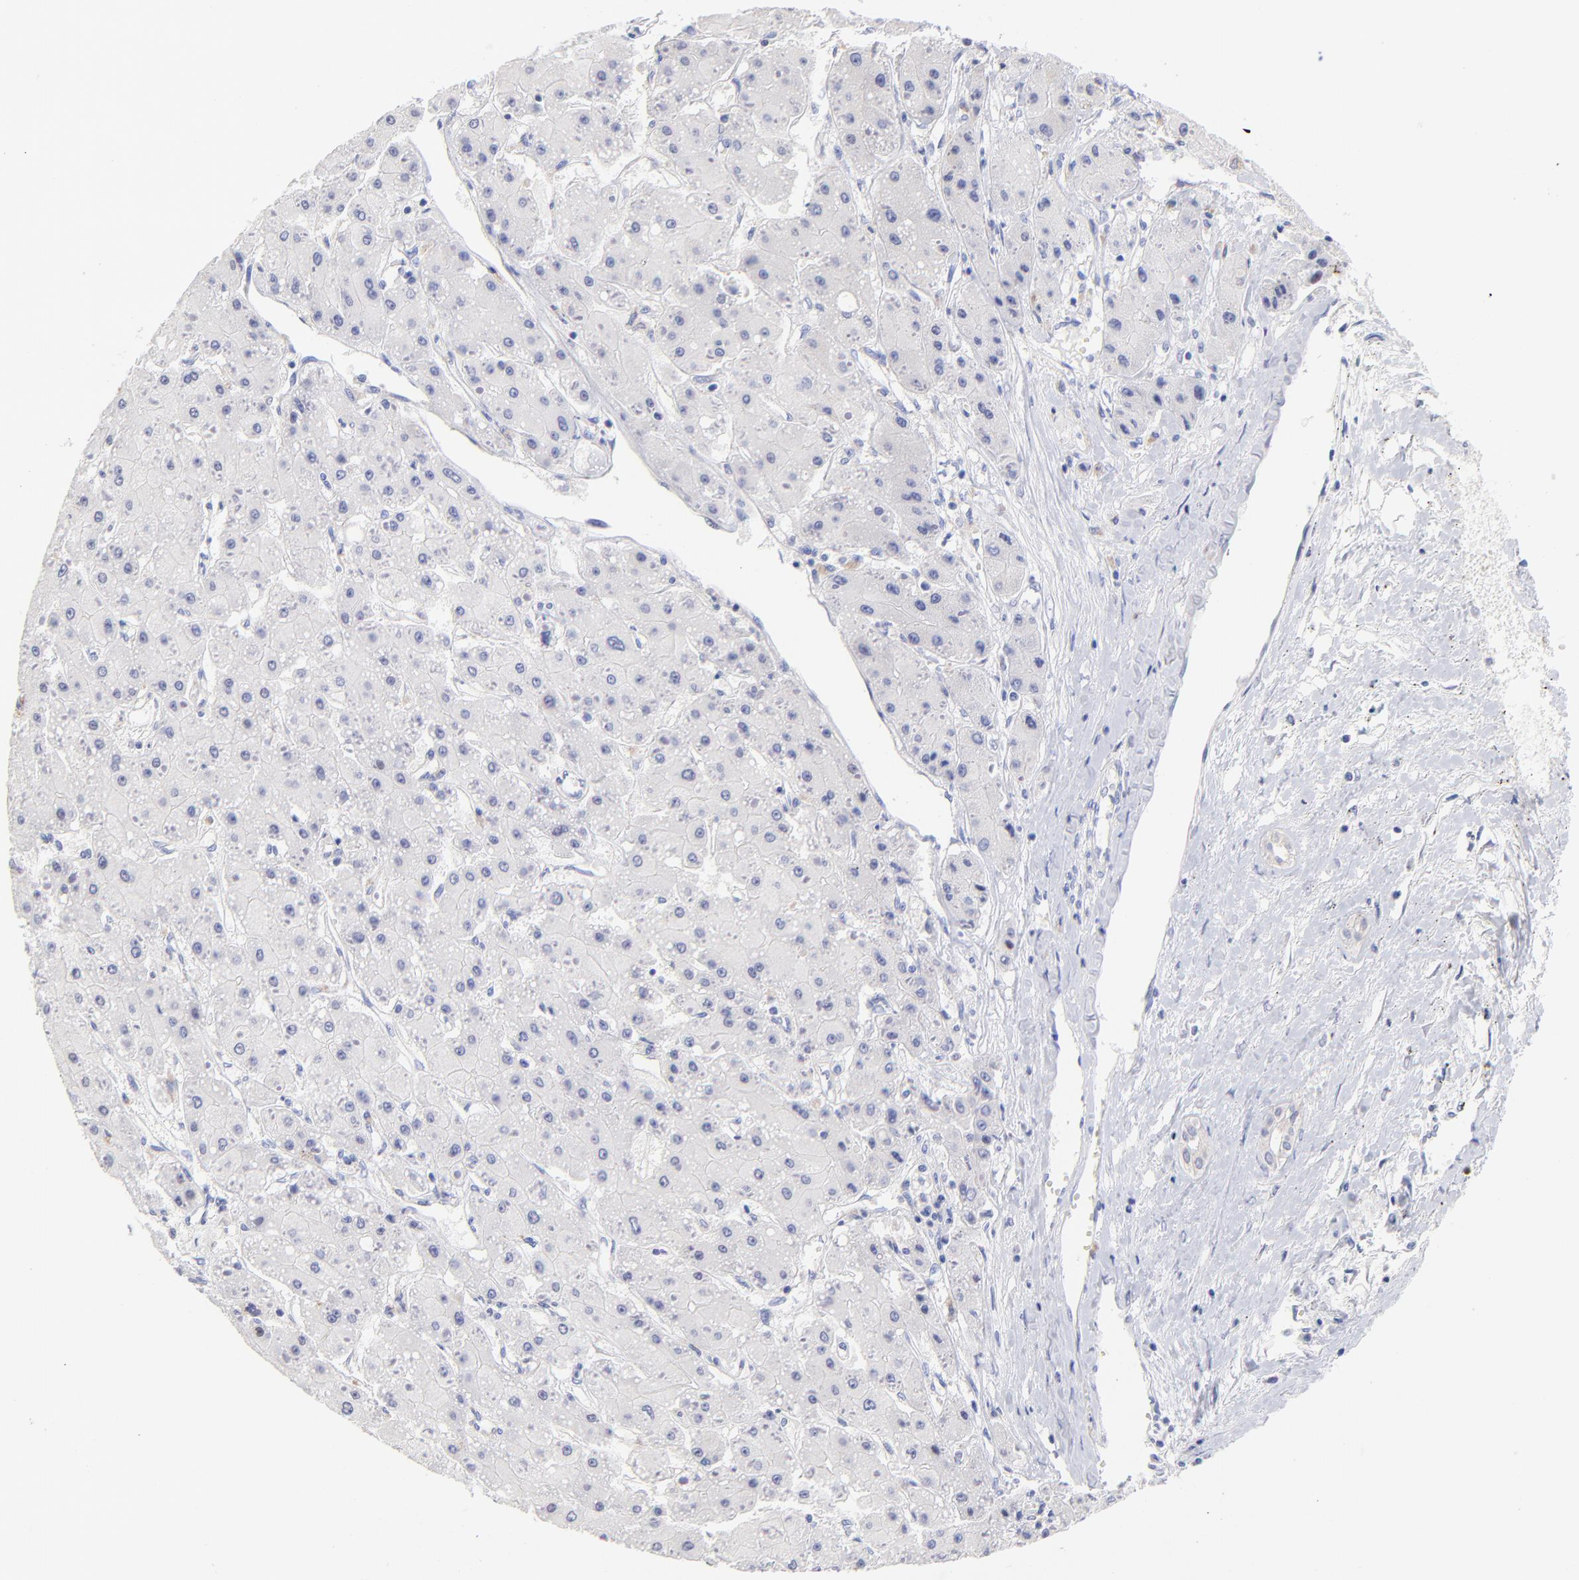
{"staining": {"intensity": "negative", "quantity": "none", "location": "none"}, "tissue": "liver cancer", "cell_type": "Tumor cells", "image_type": "cancer", "snomed": [{"axis": "morphology", "description": "Carcinoma, Hepatocellular, NOS"}, {"axis": "topography", "description": "Liver"}], "caption": "Protein analysis of liver hepatocellular carcinoma shows no significant staining in tumor cells.", "gene": "CFAP57", "patient": {"sex": "female", "age": 52}}